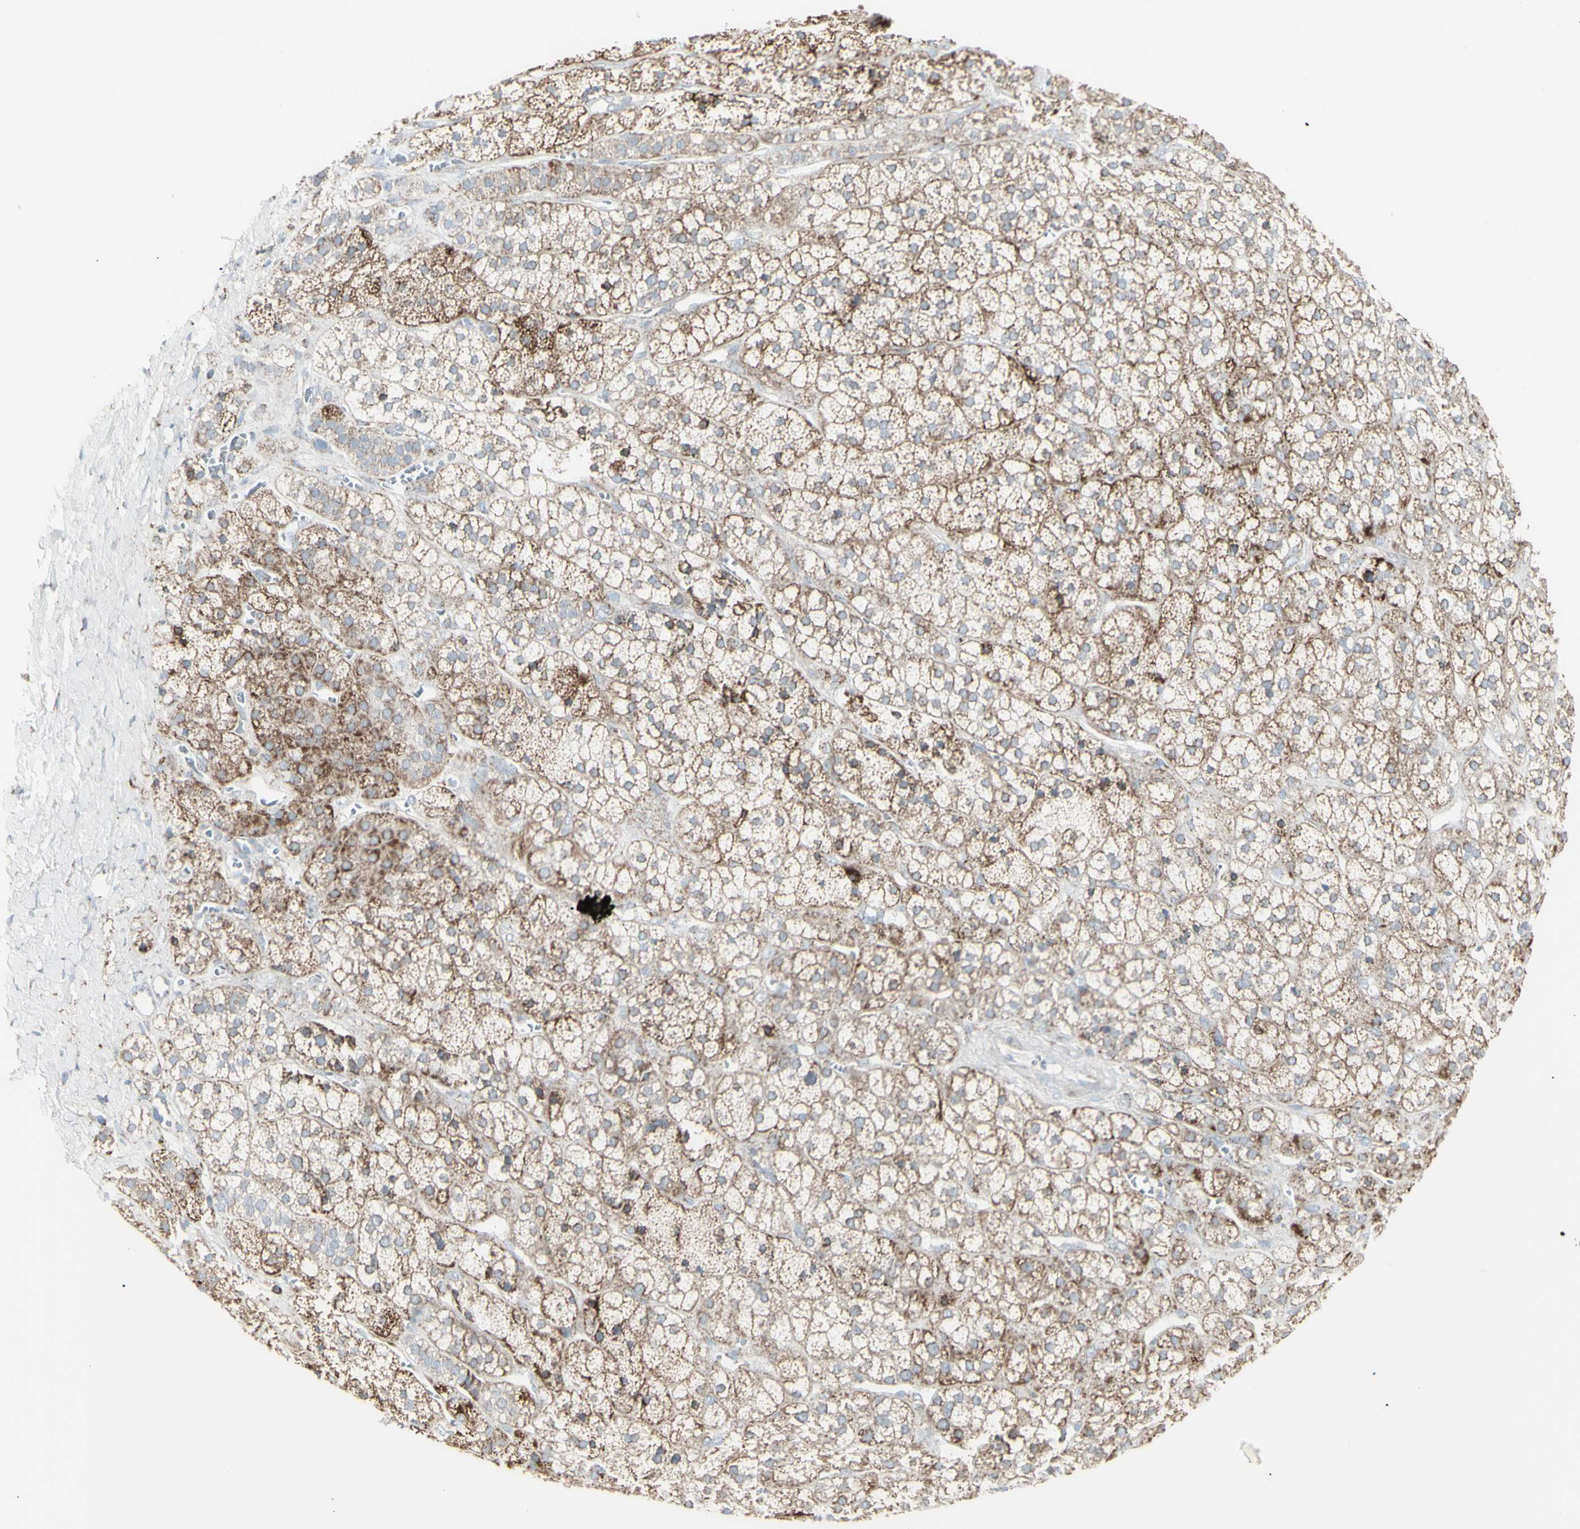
{"staining": {"intensity": "moderate", "quantity": ">75%", "location": "cytoplasmic/membranous"}, "tissue": "adrenal gland", "cell_type": "Glandular cells", "image_type": "normal", "snomed": [{"axis": "morphology", "description": "Normal tissue, NOS"}, {"axis": "topography", "description": "Adrenal gland"}], "caption": "A brown stain labels moderate cytoplasmic/membranous positivity of a protein in glandular cells of benign human adrenal gland.", "gene": "PLGRKT", "patient": {"sex": "male", "age": 56}}